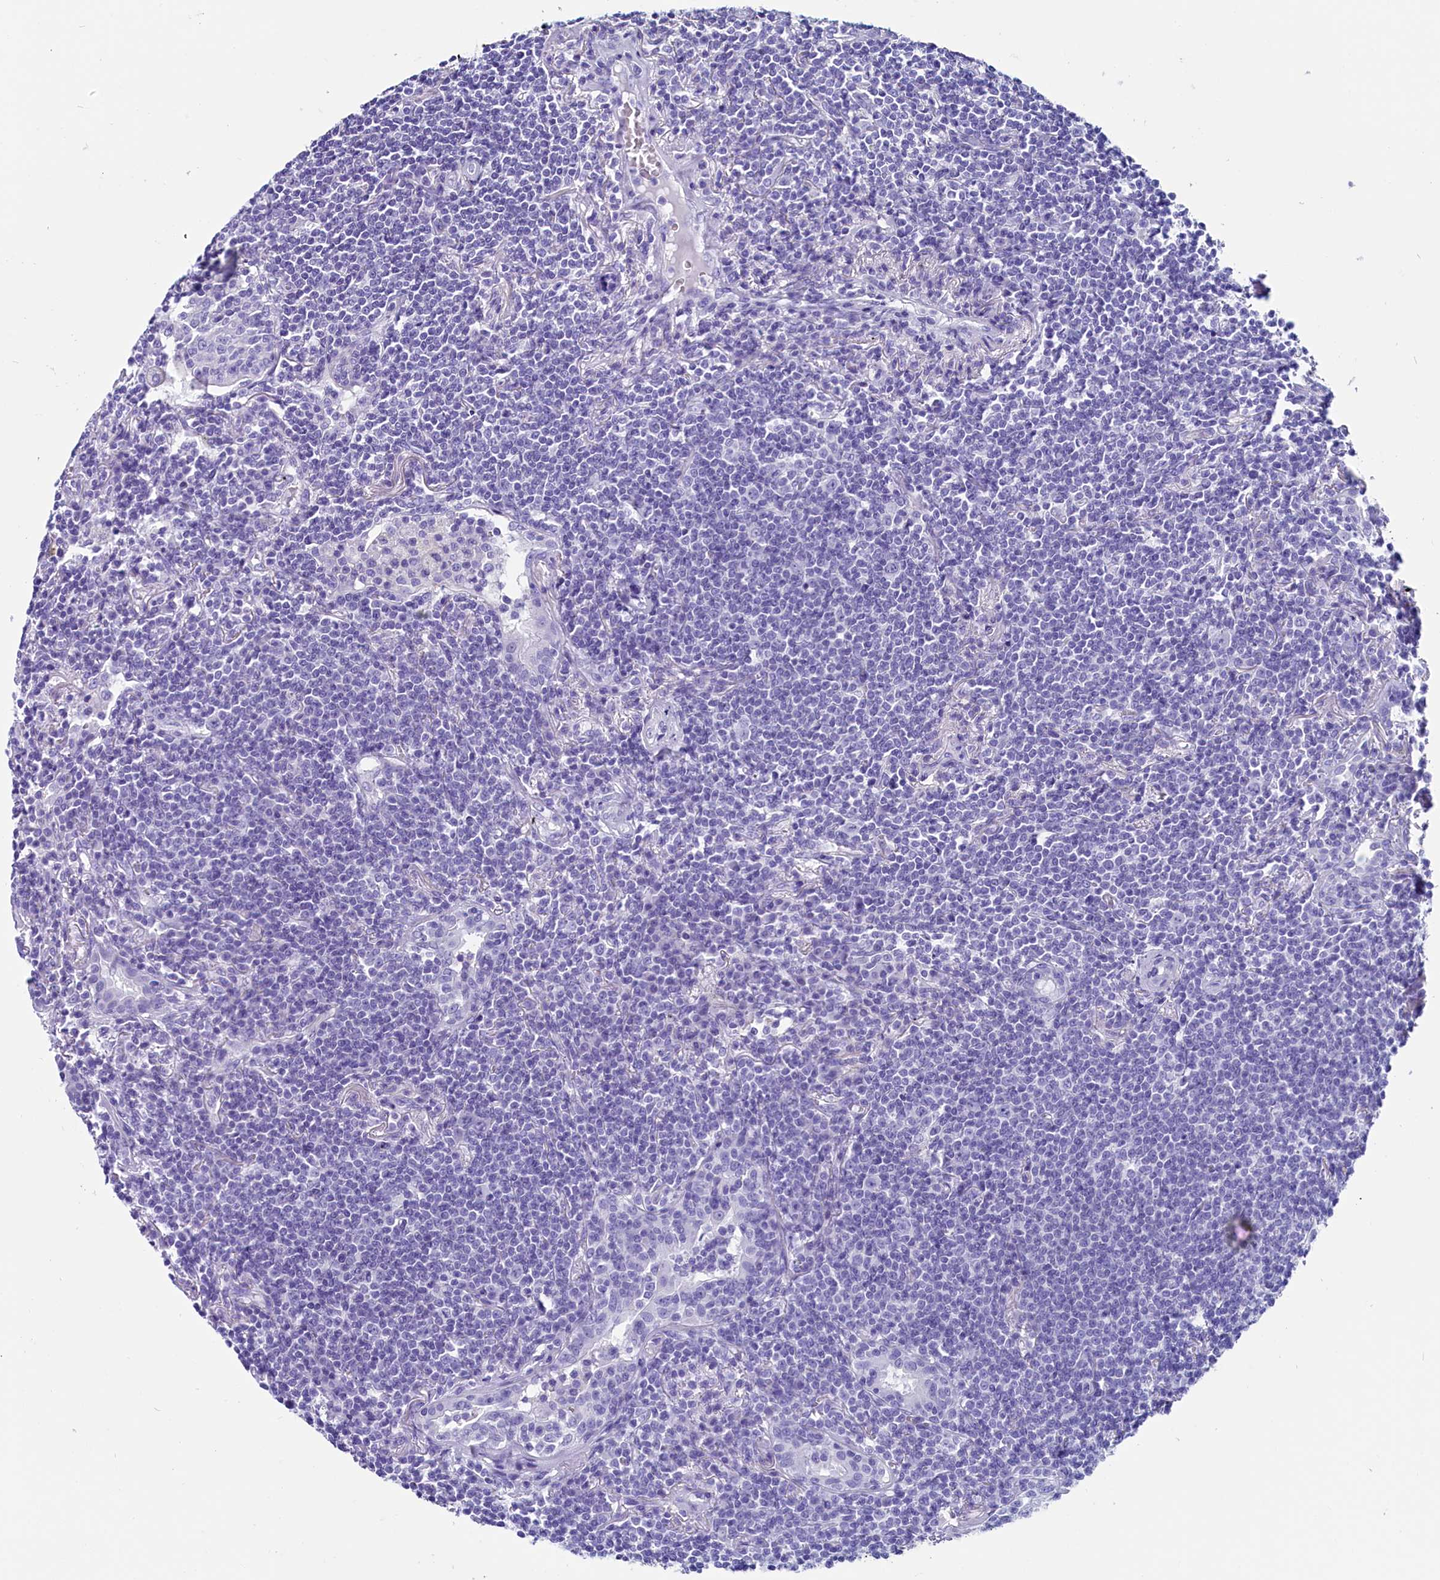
{"staining": {"intensity": "negative", "quantity": "none", "location": "none"}, "tissue": "lymphoma", "cell_type": "Tumor cells", "image_type": "cancer", "snomed": [{"axis": "morphology", "description": "Malignant lymphoma, non-Hodgkin's type, Low grade"}, {"axis": "topography", "description": "Lung"}], "caption": "DAB (3,3'-diaminobenzidine) immunohistochemical staining of lymphoma reveals no significant positivity in tumor cells.", "gene": "ANKRD29", "patient": {"sex": "female", "age": 71}}